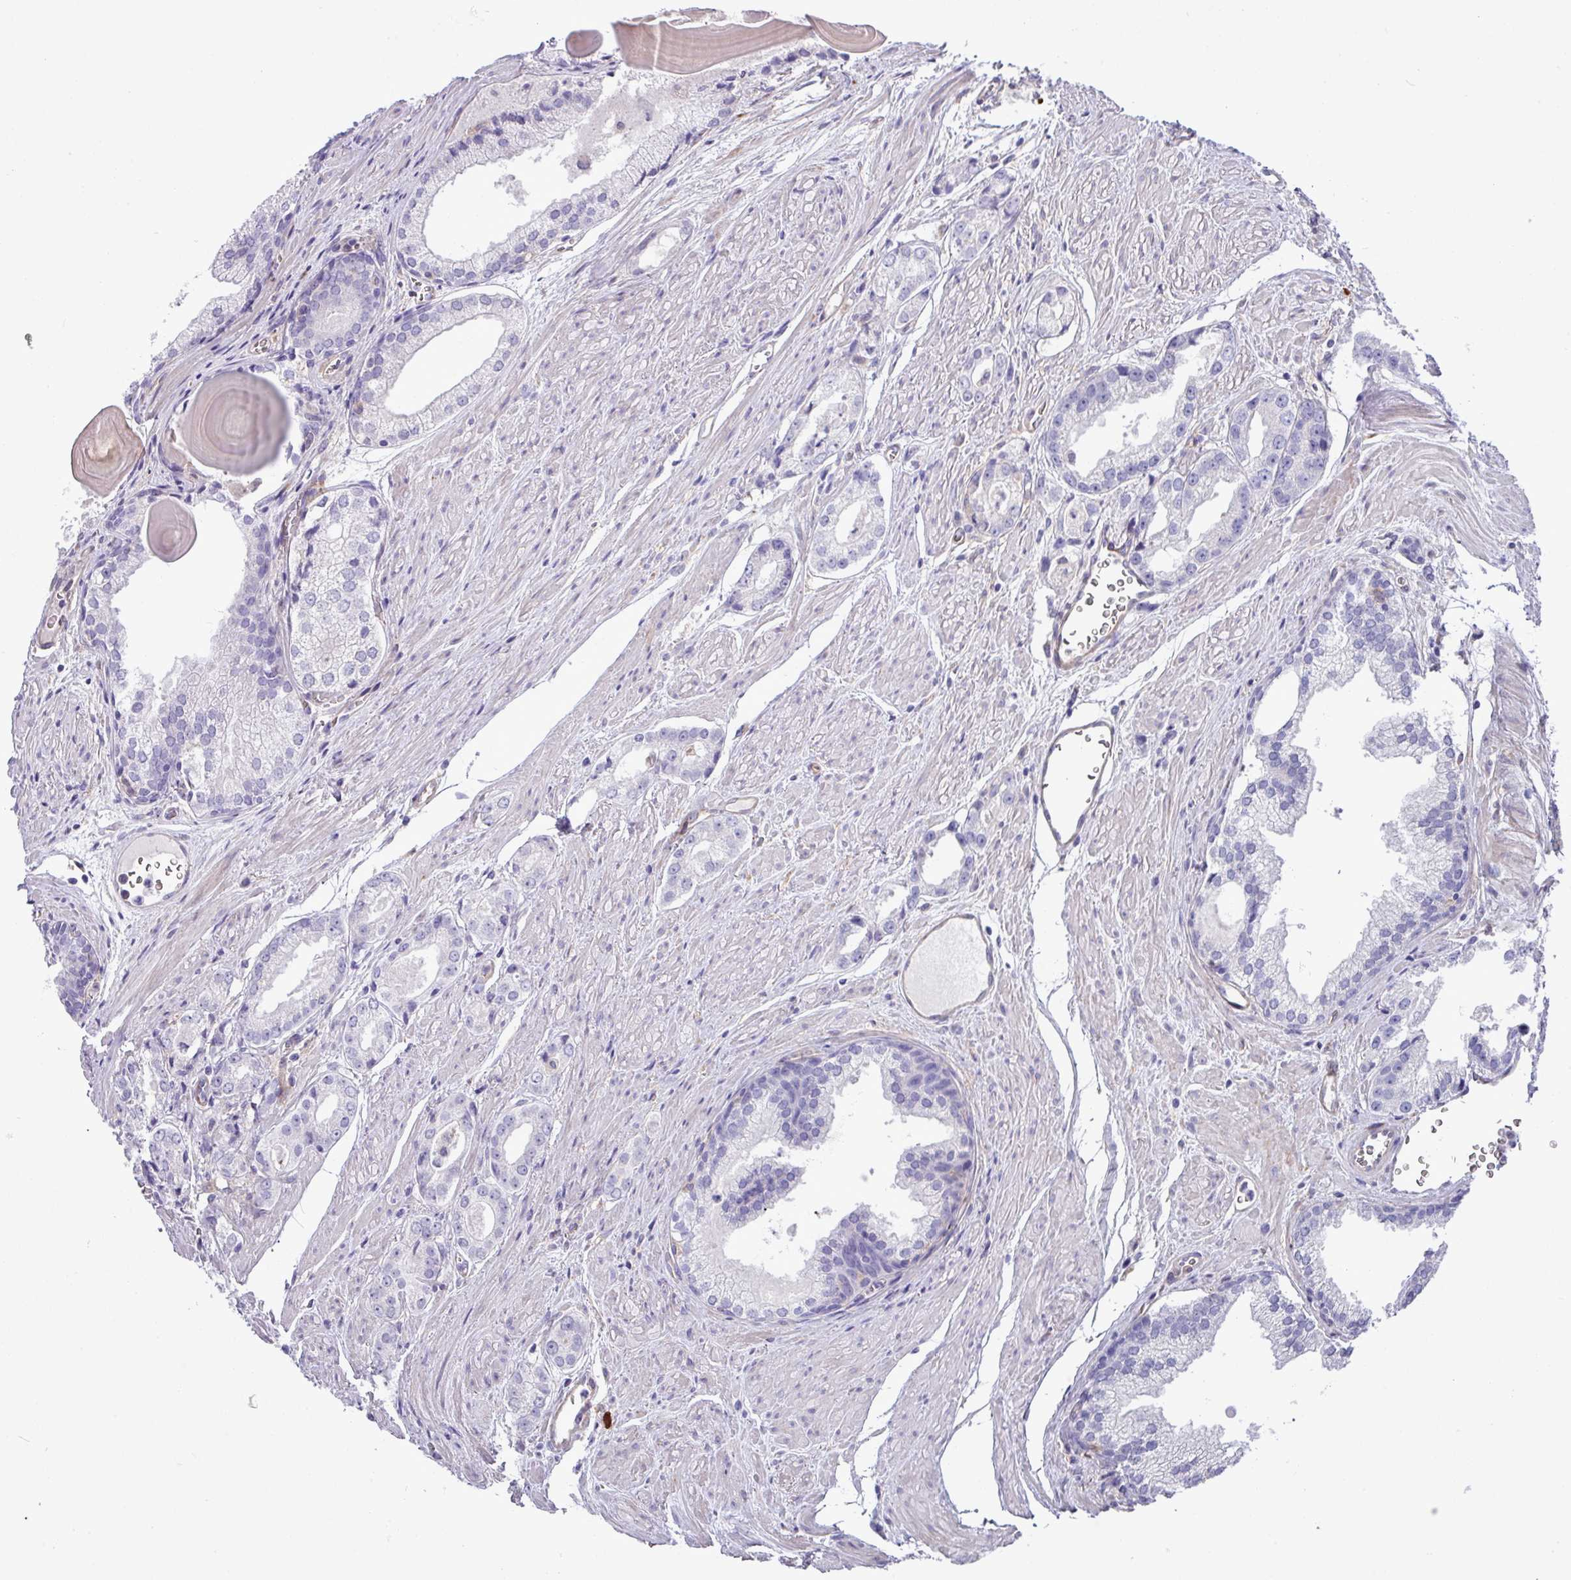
{"staining": {"intensity": "negative", "quantity": "none", "location": "none"}, "tissue": "prostate cancer", "cell_type": "Tumor cells", "image_type": "cancer", "snomed": [{"axis": "morphology", "description": "Adenocarcinoma, Low grade"}, {"axis": "topography", "description": "Prostate"}], "caption": "An image of human low-grade adenocarcinoma (prostate) is negative for staining in tumor cells.", "gene": "KIRREL3", "patient": {"sex": "male", "age": 54}}